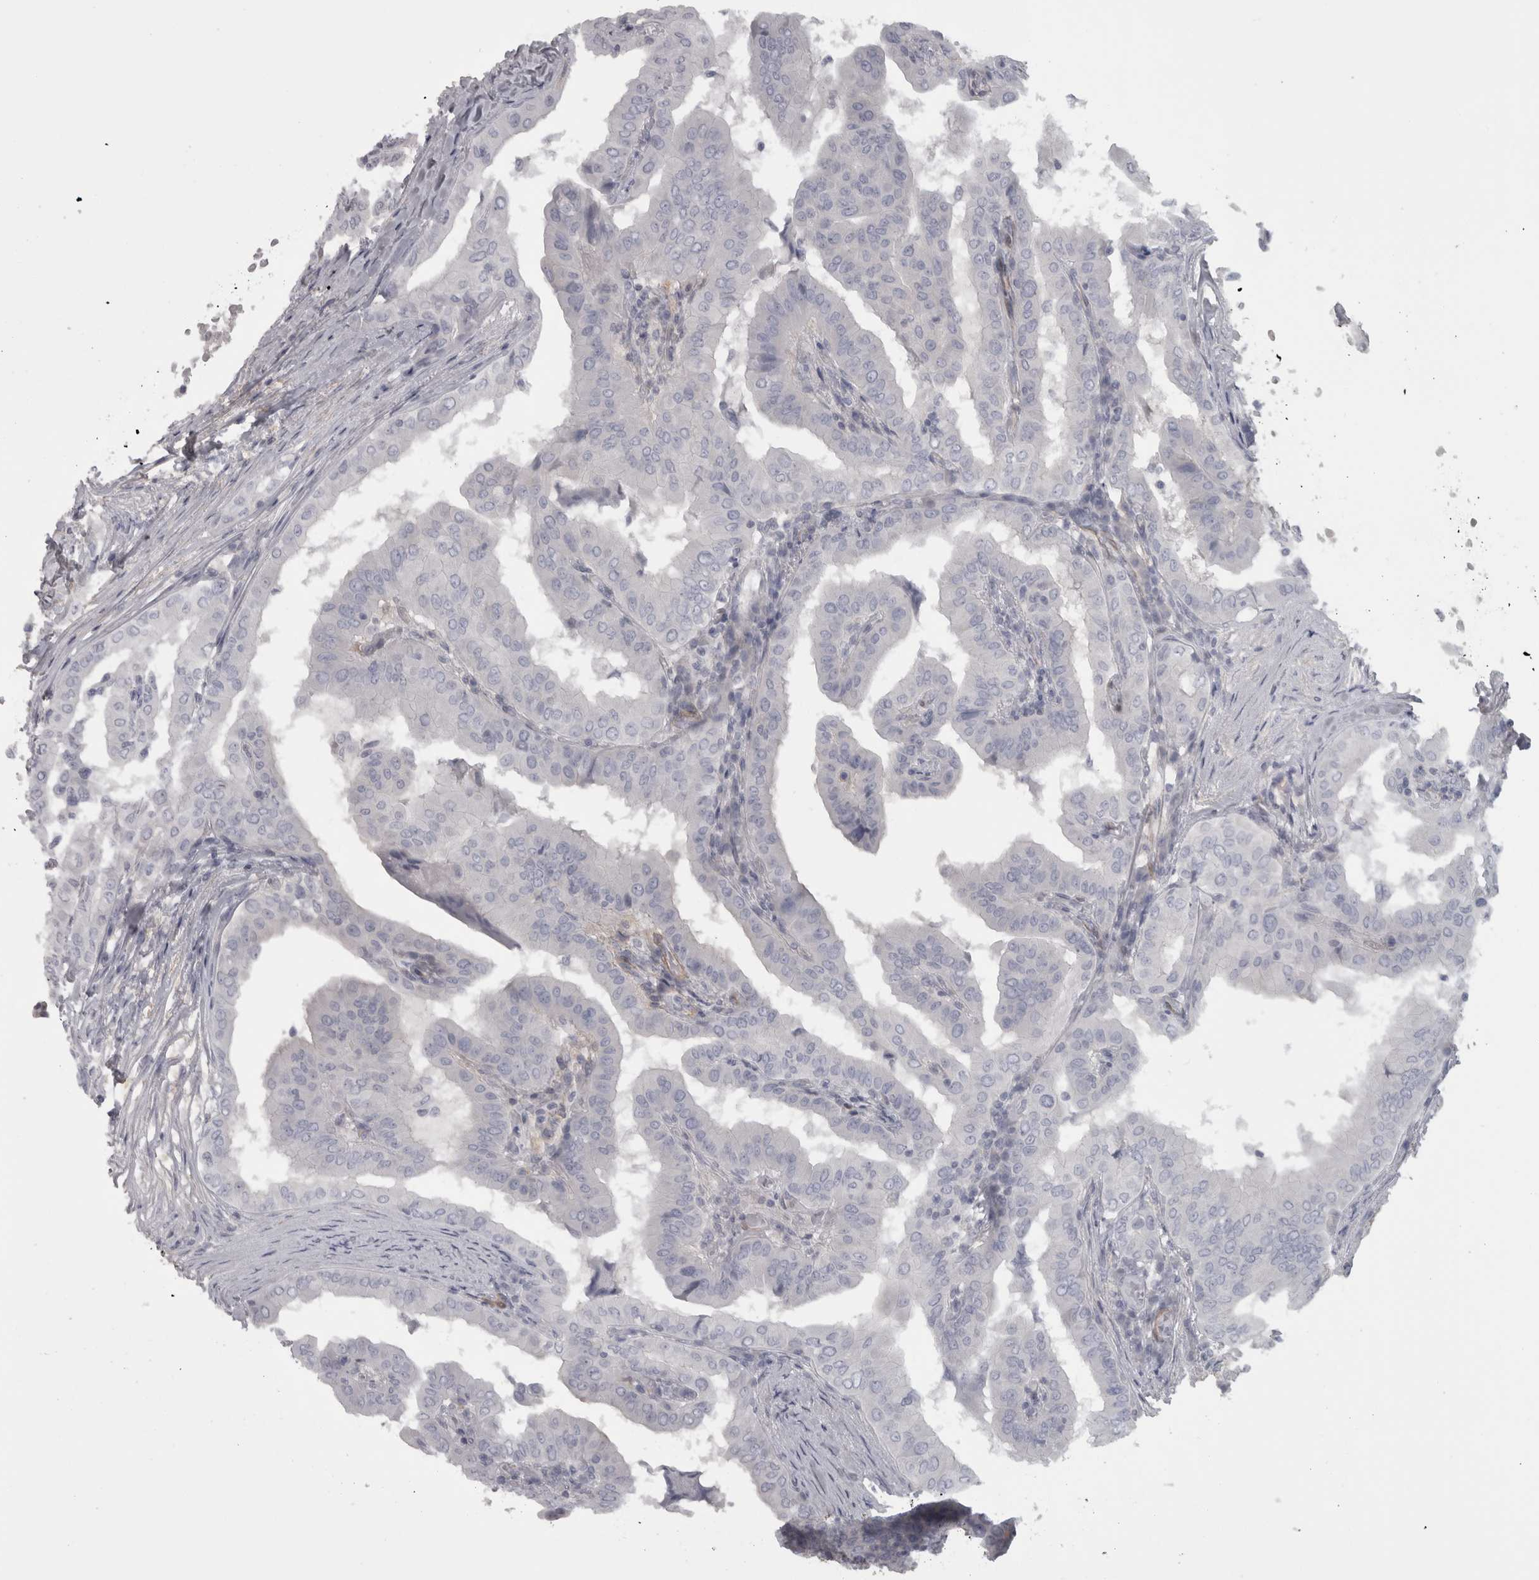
{"staining": {"intensity": "negative", "quantity": "none", "location": "none"}, "tissue": "thyroid cancer", "cell_type": "Tumor cells", "image_type": "cancer", "snomed": [{"axis": "morphology", "description": "Papillary adenocarcinoma, NOS"}, {"axis": "topography", "description": "Thyroid gland"}], "caption": "Immunohistochemical staining of thyroid cancer (papillary adenocarcinoma) demonstrates no significant positivity in tumor cells. (Stains: DAB immunohistochemistry with hematoxylin counter stain, Microscopy: brightfield microscopy at high magnification).", "gene": "PPP1R12B", "patient": {"sex": "male", "age": 33}}